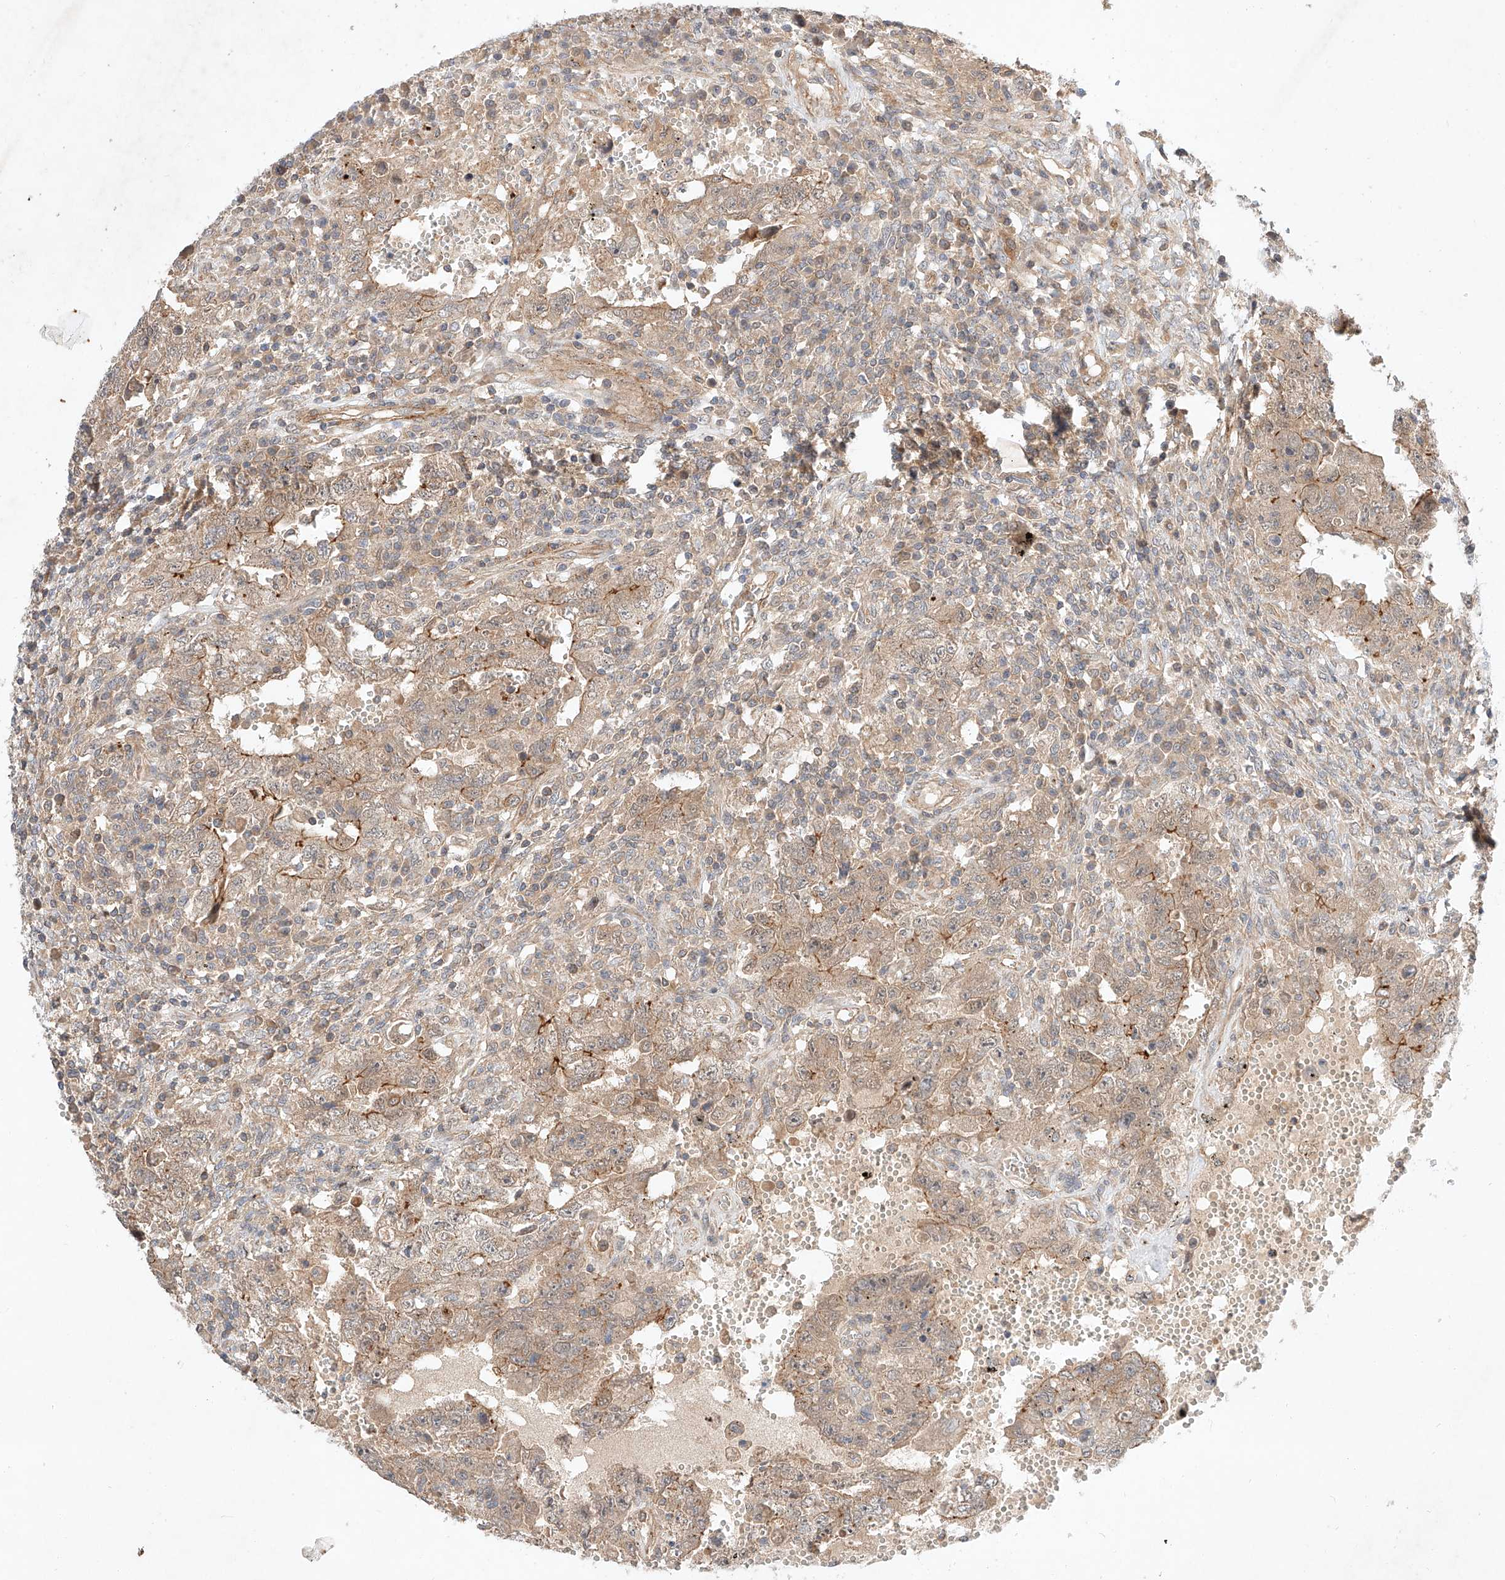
{"staining": {"intensity": "moderate", "quantity": "<25%", "location": "cytoplasmic/membranous"}, "tissue": "testis cancer", "cell_type": "Tumor cells", "image_type": "cancer", "snomed": [{"axis": "morphology", "description": "Carcinoma, Embryonal, NOS"}, {"axis": "topography", "description": "Testis"}], "caption": "DAB immunohistochemical staining of testis cancer (embryonal carcinoma) demonstrates moderate cytoplasmic/membranous protein staining in approximately <25% of tumor cells. Using DAB (brown) and hematoxylin (blue) stains, captured at high magnification using brightfield microscopy.", "gene": "ARHGAP33", "patient": {"sex": "male", "age": 26}}